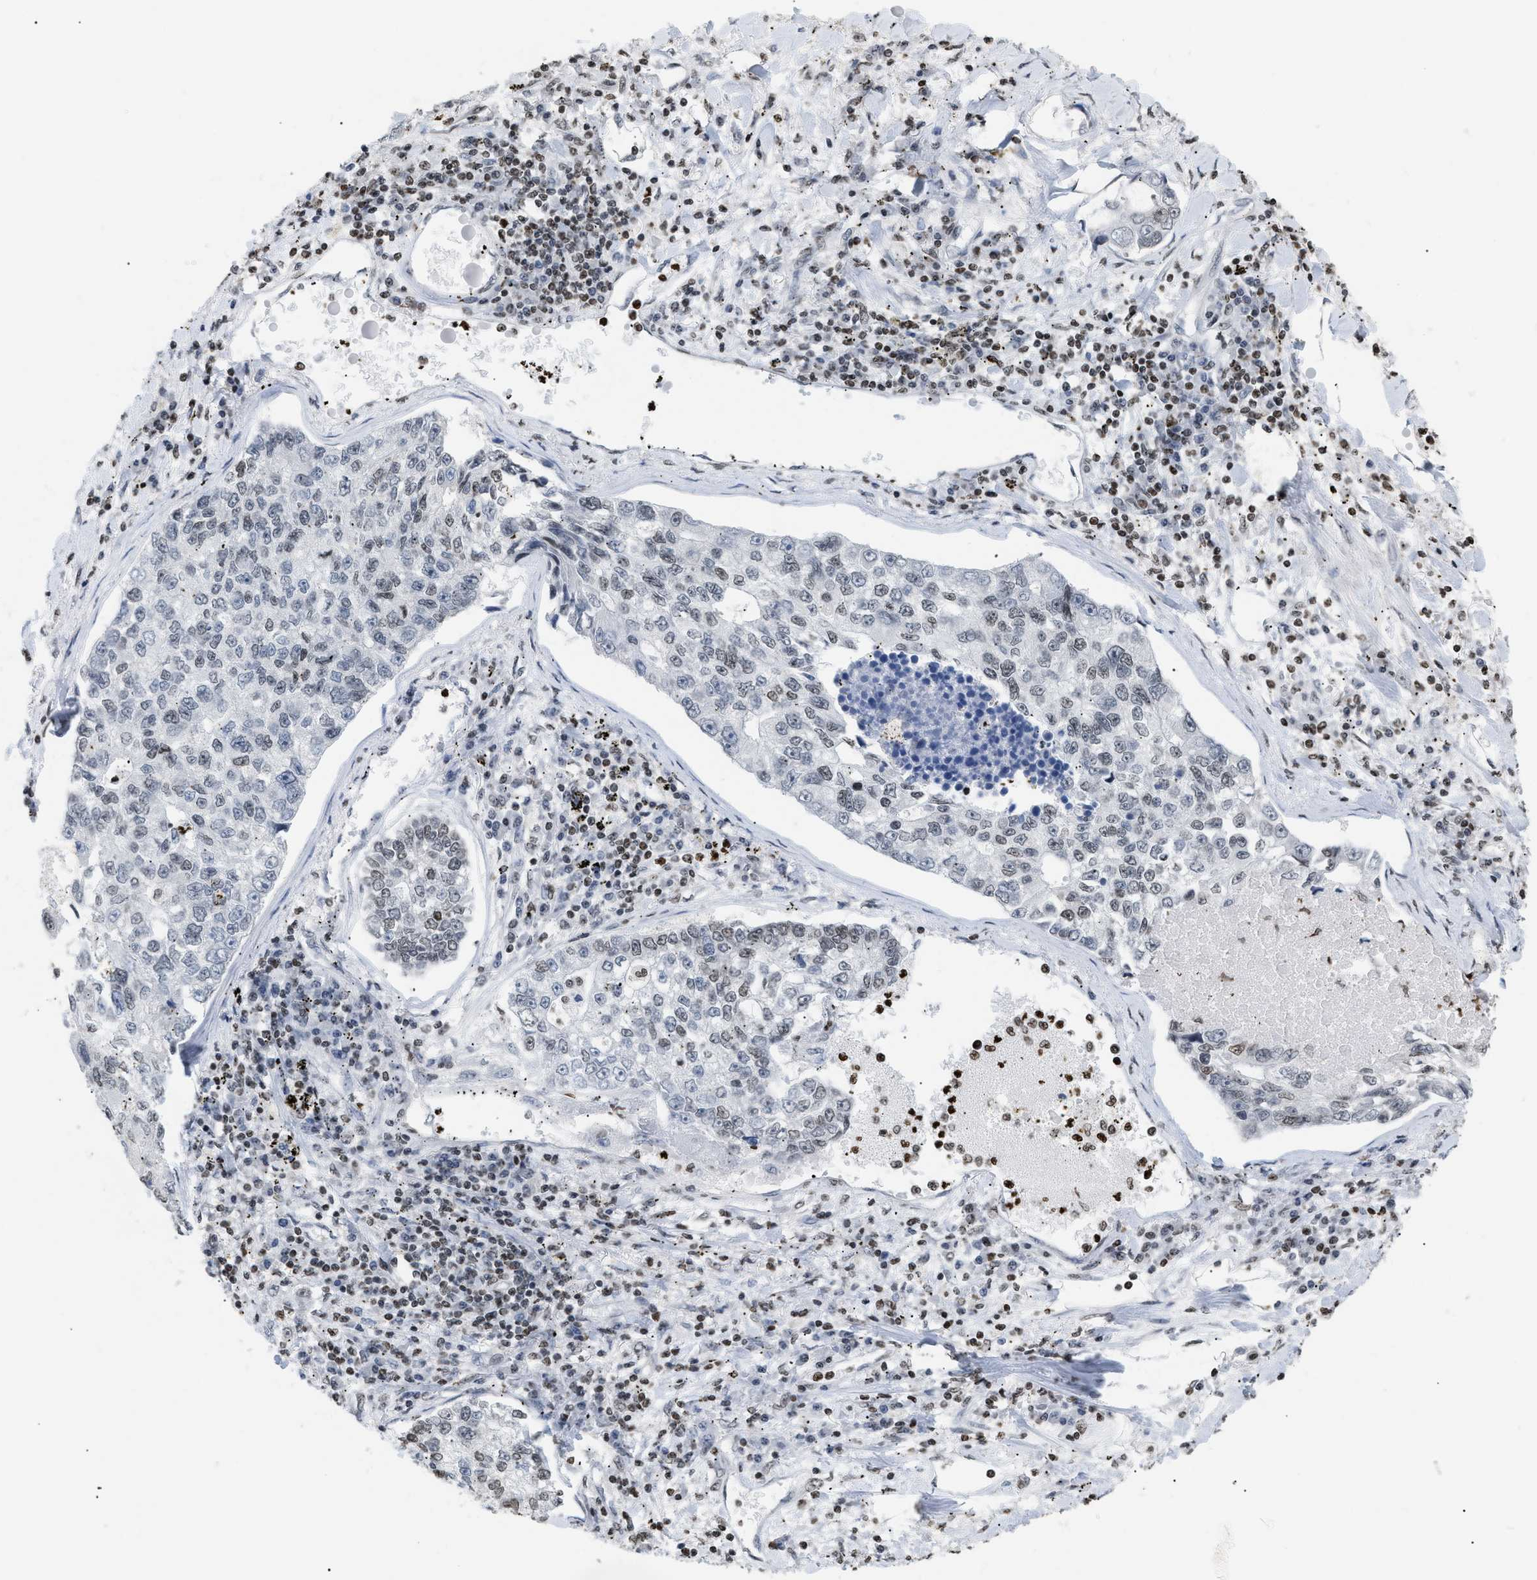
{"staining": {"intensity": "weak", "quantity": ">75%", "location": "nuclear"}, "tissue": "lung cancer", "cell_type": "Tumor cells", "image_type": "cancer", "snomed": [{"axis": "morphology", "description": "Adenocarcinoma, NOS"}, {"axis": "topography", "description": "Lung"}], "caption": "Human lung cancer stained with a brown dye demonstrates weak nuclear positive expression in approximately >75% of tumor cells.", "gene": "HMGN2", "patient": {"sex": "male", "age": 49}}